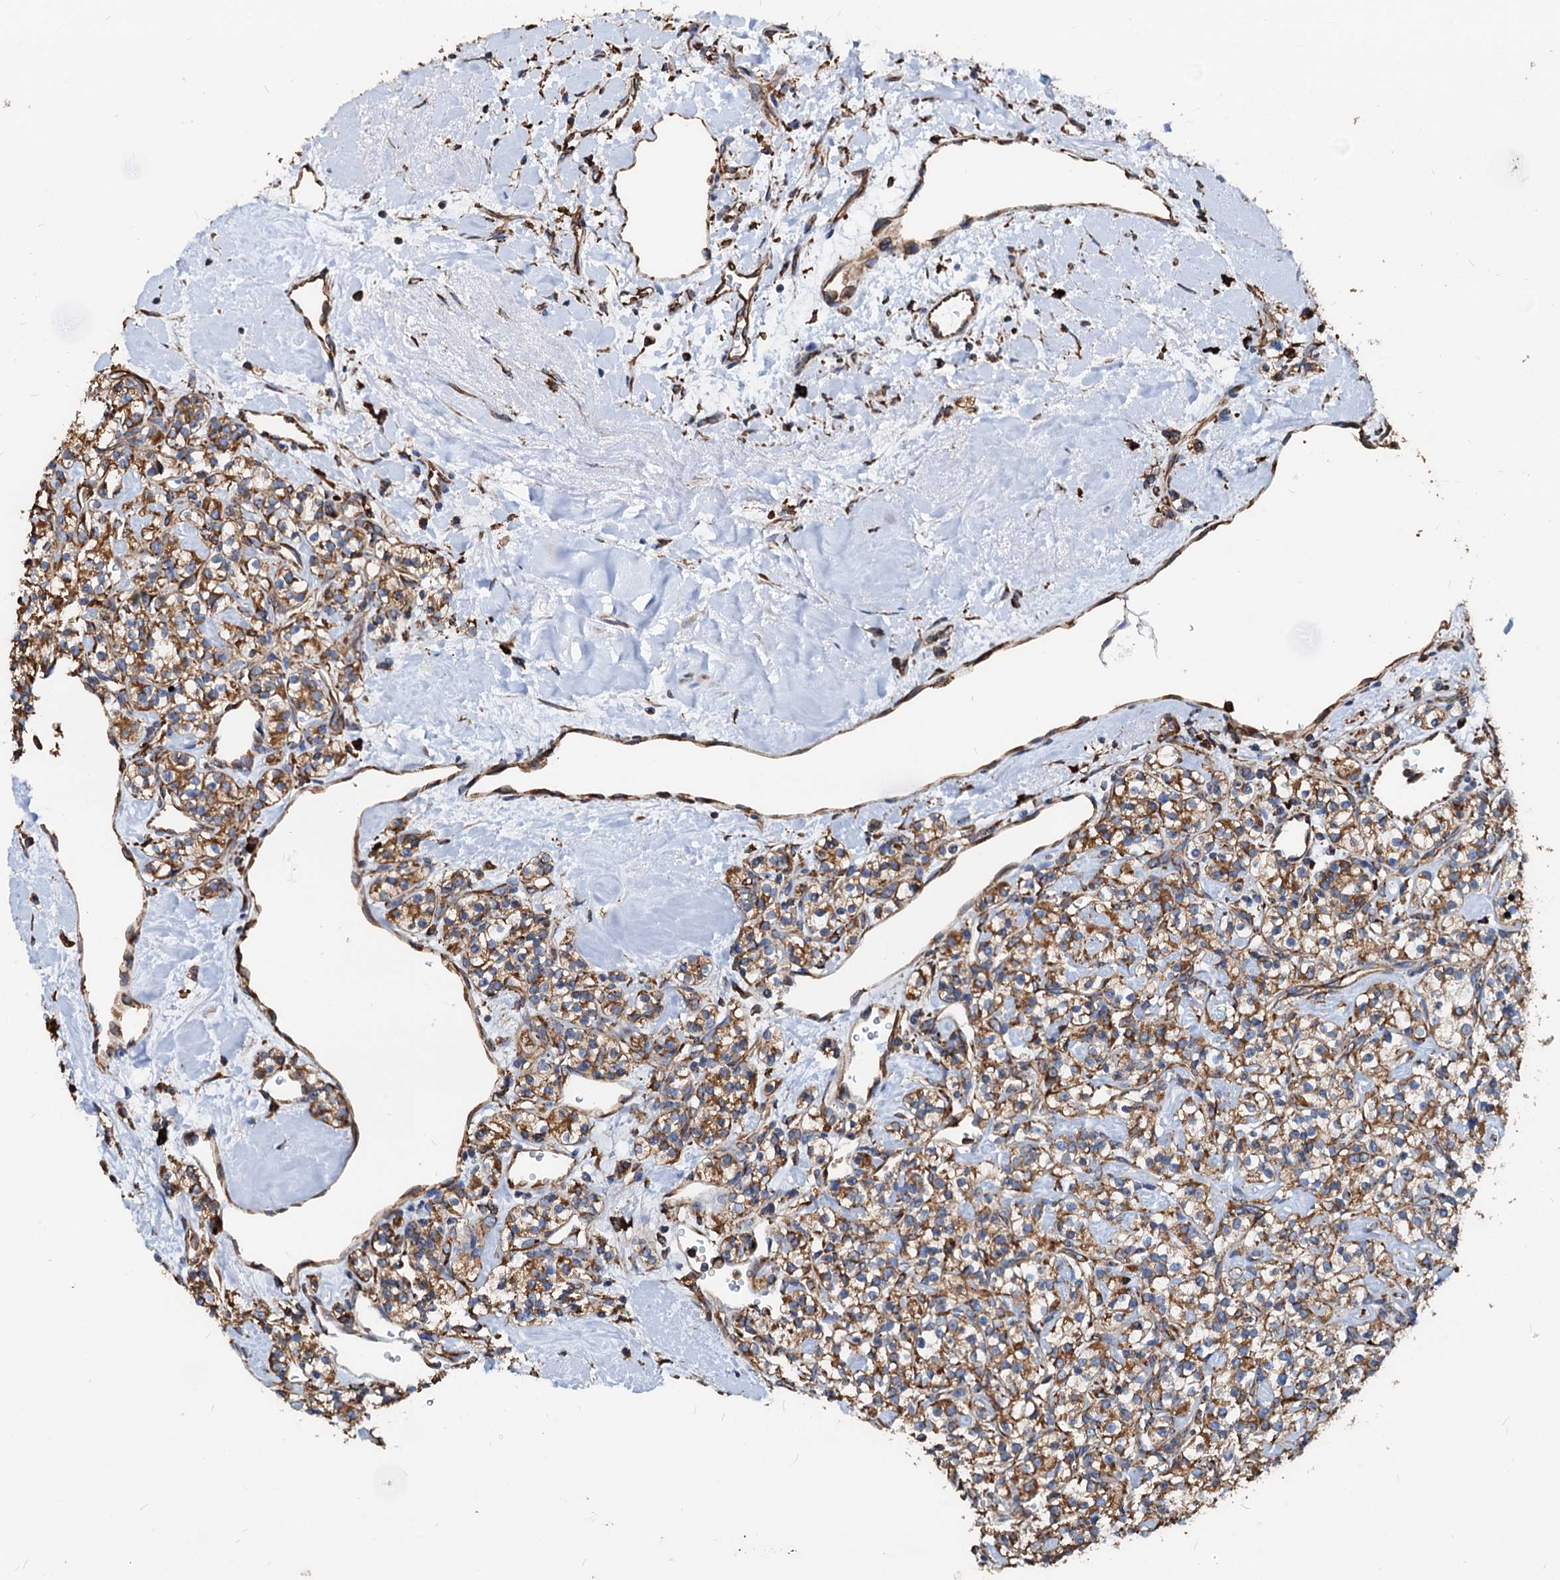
{"staining": {"intensity": "moderate", "quantity": ">75%", "location": "cytoplasmic/membranous"}, "tissue": "renal cancer", "cell_type": "Tumor cells", "image_type": "cancer", "snomed": [{"axis": "morphology", "description": "Adenocarcinoma, NOS"}, {"axis": "topography", "description": "Kidney"}], "caption": "Immunohistochemistry (IHC) micrograph of adenocarcinoma (renal) stained for a protein (brown), which shows medium levels of moderate cytoplasmic/membranous positivity in about >75% of tumor cells.", "gene": "HSPA5", "patient": {"sex": "male", "age": 77}}